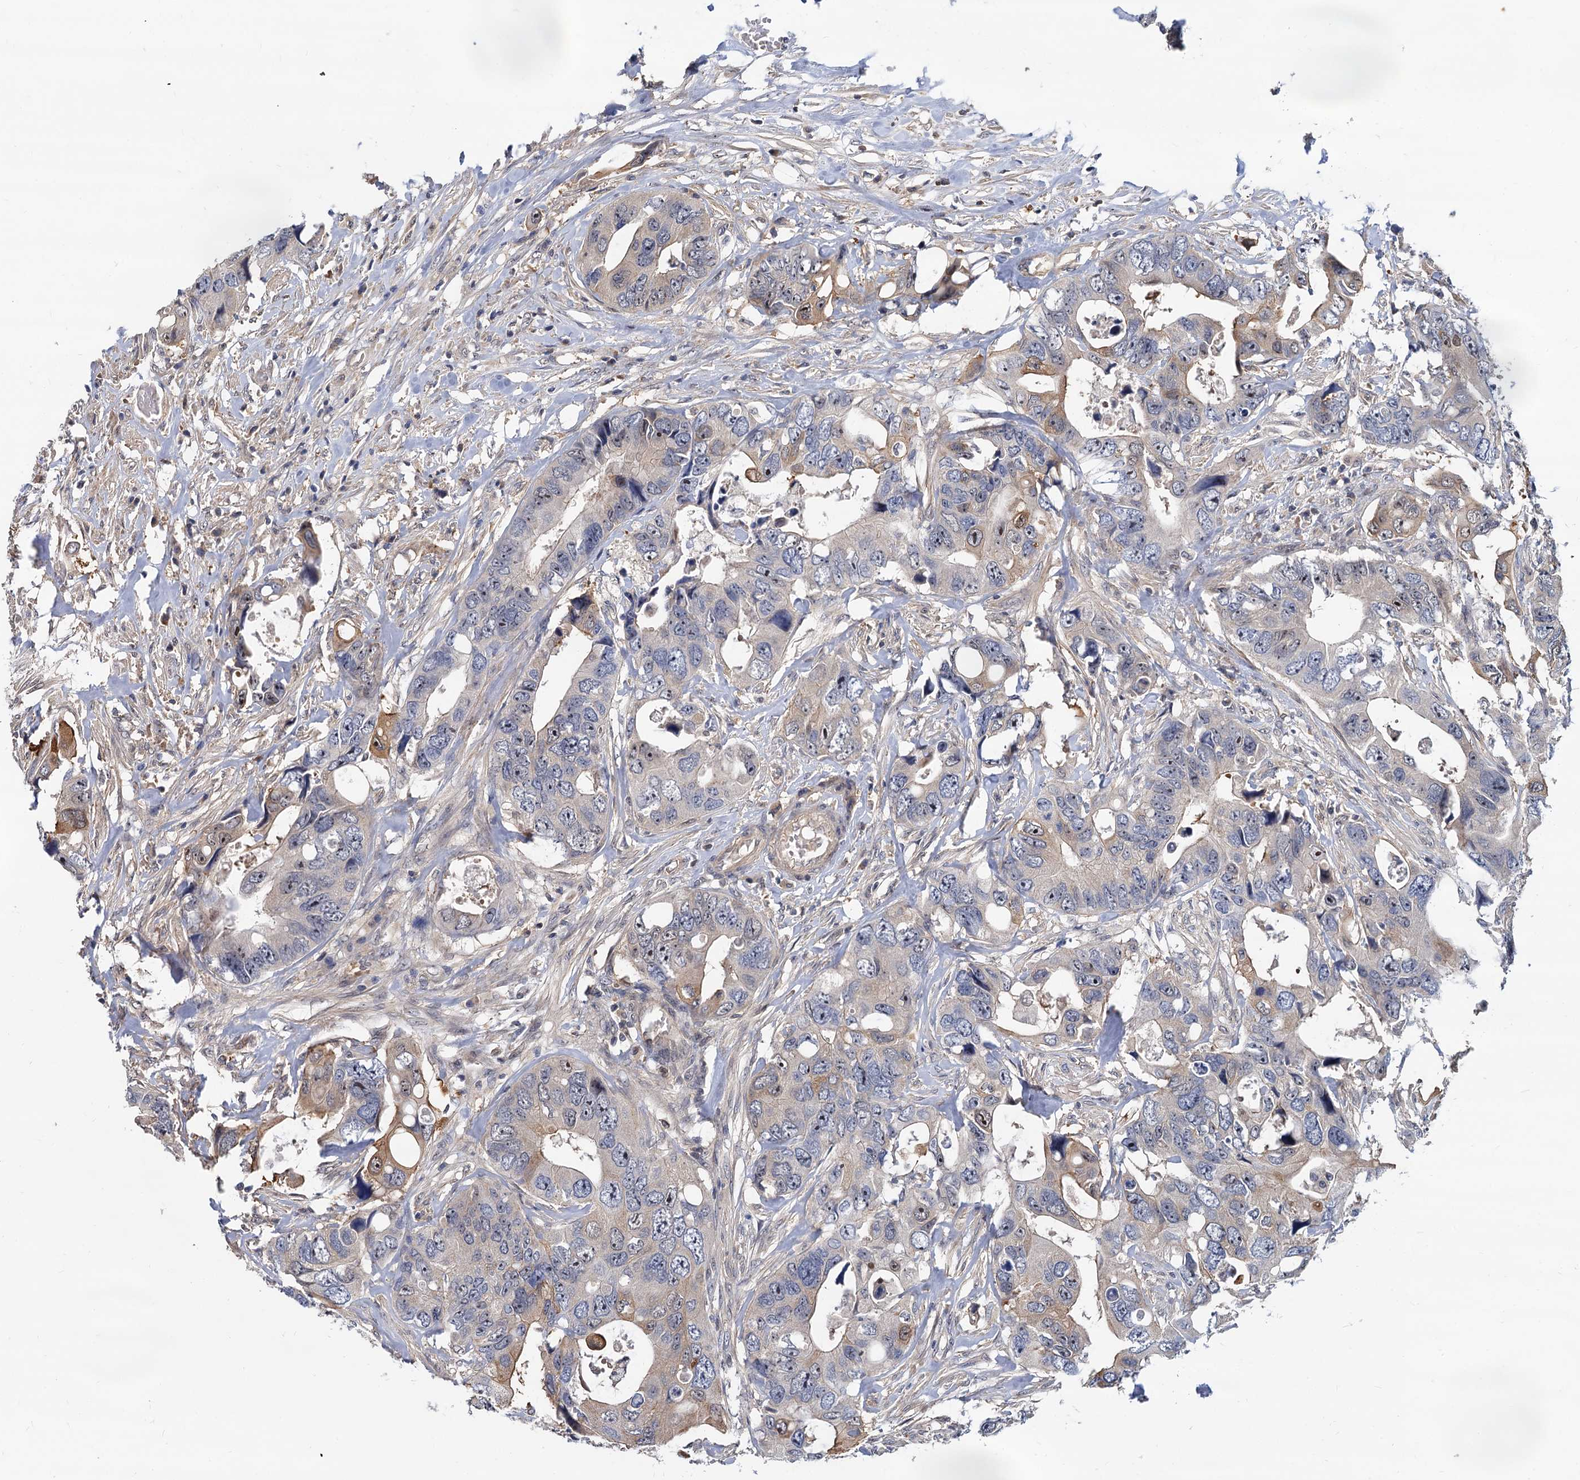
{"staining": {"intensity": "weak", "quantity": "<25%", "location": "cytoplasmic/membranous,nuclear"}, "tissue": "colorectal cancer", "cell_type": "Tumor cells", "image_type": "cancer", "snomed": [{"axis": "morphology", "description": "Adenocarcinoma, NOS"}, {"axis": "topography", "description": "Rectum"}], "caption": "The image exhibits no significant positivity in tumor cells of adenocarcinoma (colorectal).", "gene": "SNX15", "patient": {"sex": "male", "age": 57}}